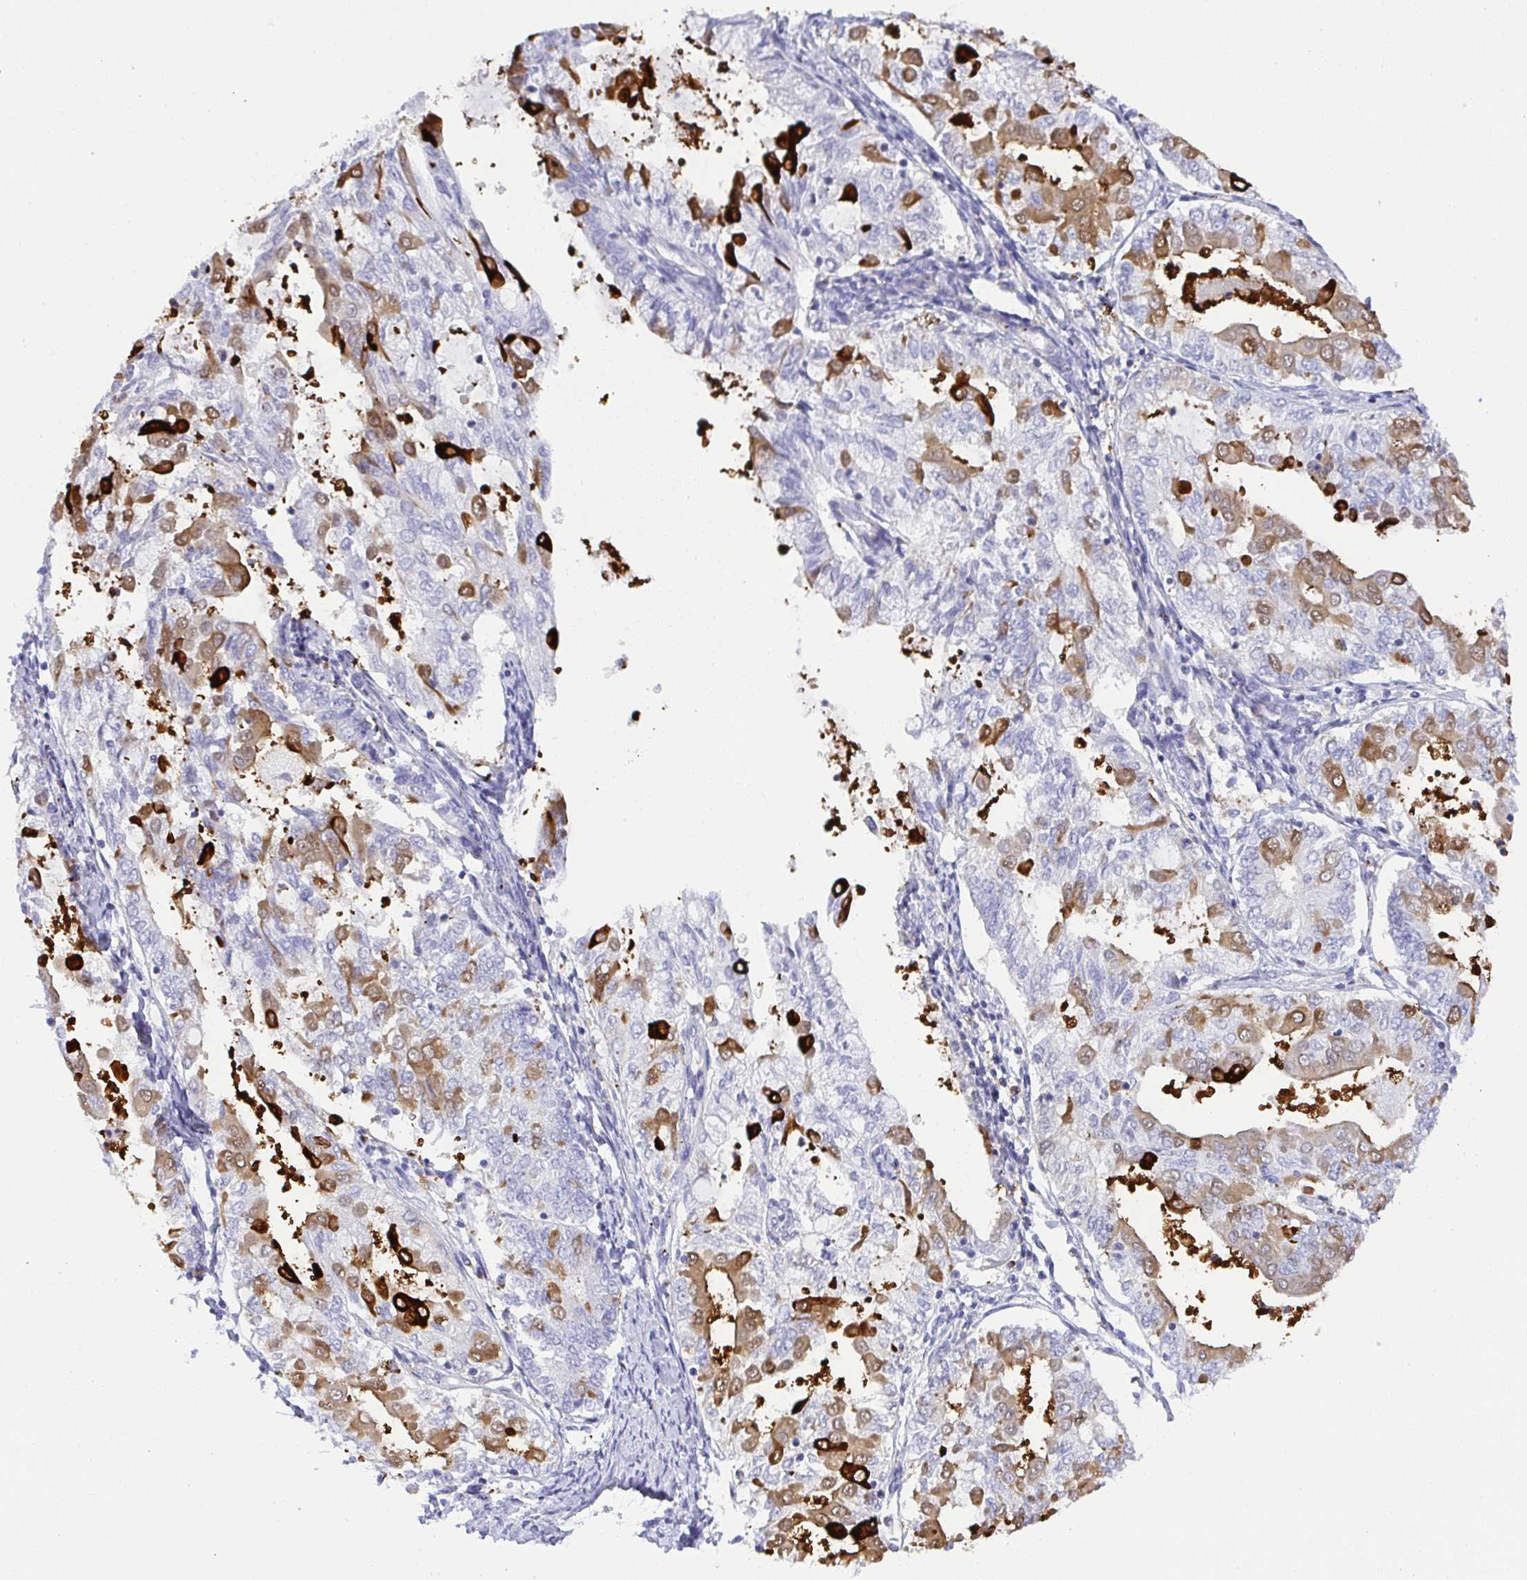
{"staining": {"intensity": "moderate", "quantity": "25%-75%", "location": "cytoplasmic/membranous,nuclear"}, "tissue": "endometrial cancer", "cell_type": "Tumor cells", "image_type": "cancer", "snomed": [{"axis": "morphology", "description": "Adenocarcinoma, NOS"}, {"axis": "topography", "description": "Endometrium"}], "caption": "Immunohistochemical staining of endometrial cancer (adenocarcinoma) reveals medium levels of moderate cytoplasmic/membranous and nuclear protein staining in approximately 25%-75% of tumor cells.", "gene": "TNFAIP8", "patient": {"sex": "female", "age": 68}}